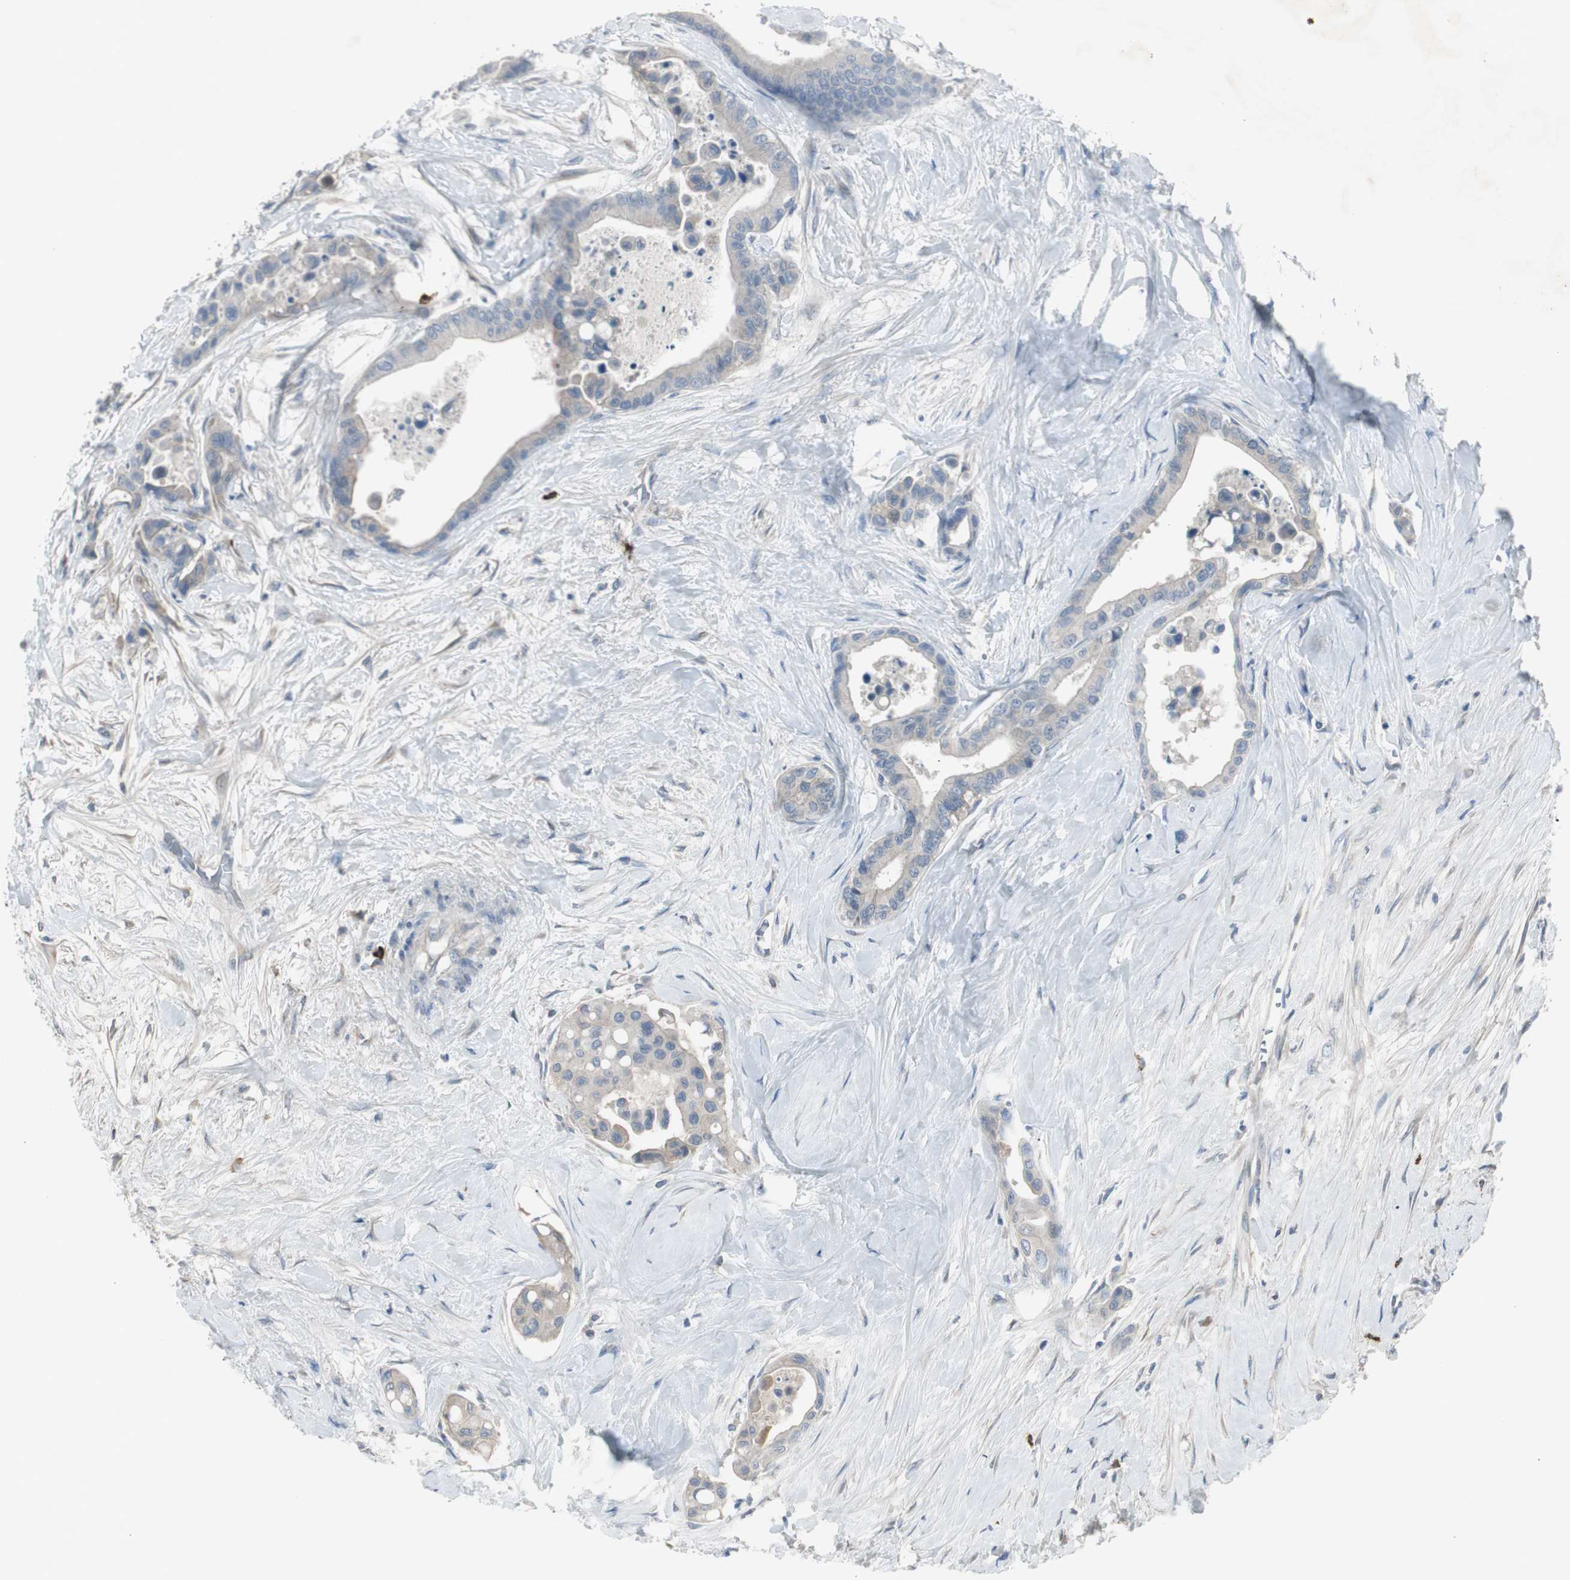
{"staining": {"intensity": "weak", "quantity": ">75%", "location": "cytoplasmic/membranous"}, "tissue": "colorectal cancer", "cell_type": "Tumor cells", "image_type": "cancer", "snomed": [{"axis": "morphology", "description": "Normal tissue, NOS"}, {"axis": "morphology", "description": "Adenocarcinoma, NOS"}, {"axis": "topography", "description": "Colon"}], "caption": "A high-resolution photomicrograph shows IHC staining of colorectal cancer, which shows weak cytoplasmic/membranous expression in approximately >75% of tumor cells.", "gene": "MAPRE3", "patient": {"sex": "male", "age": 82}}